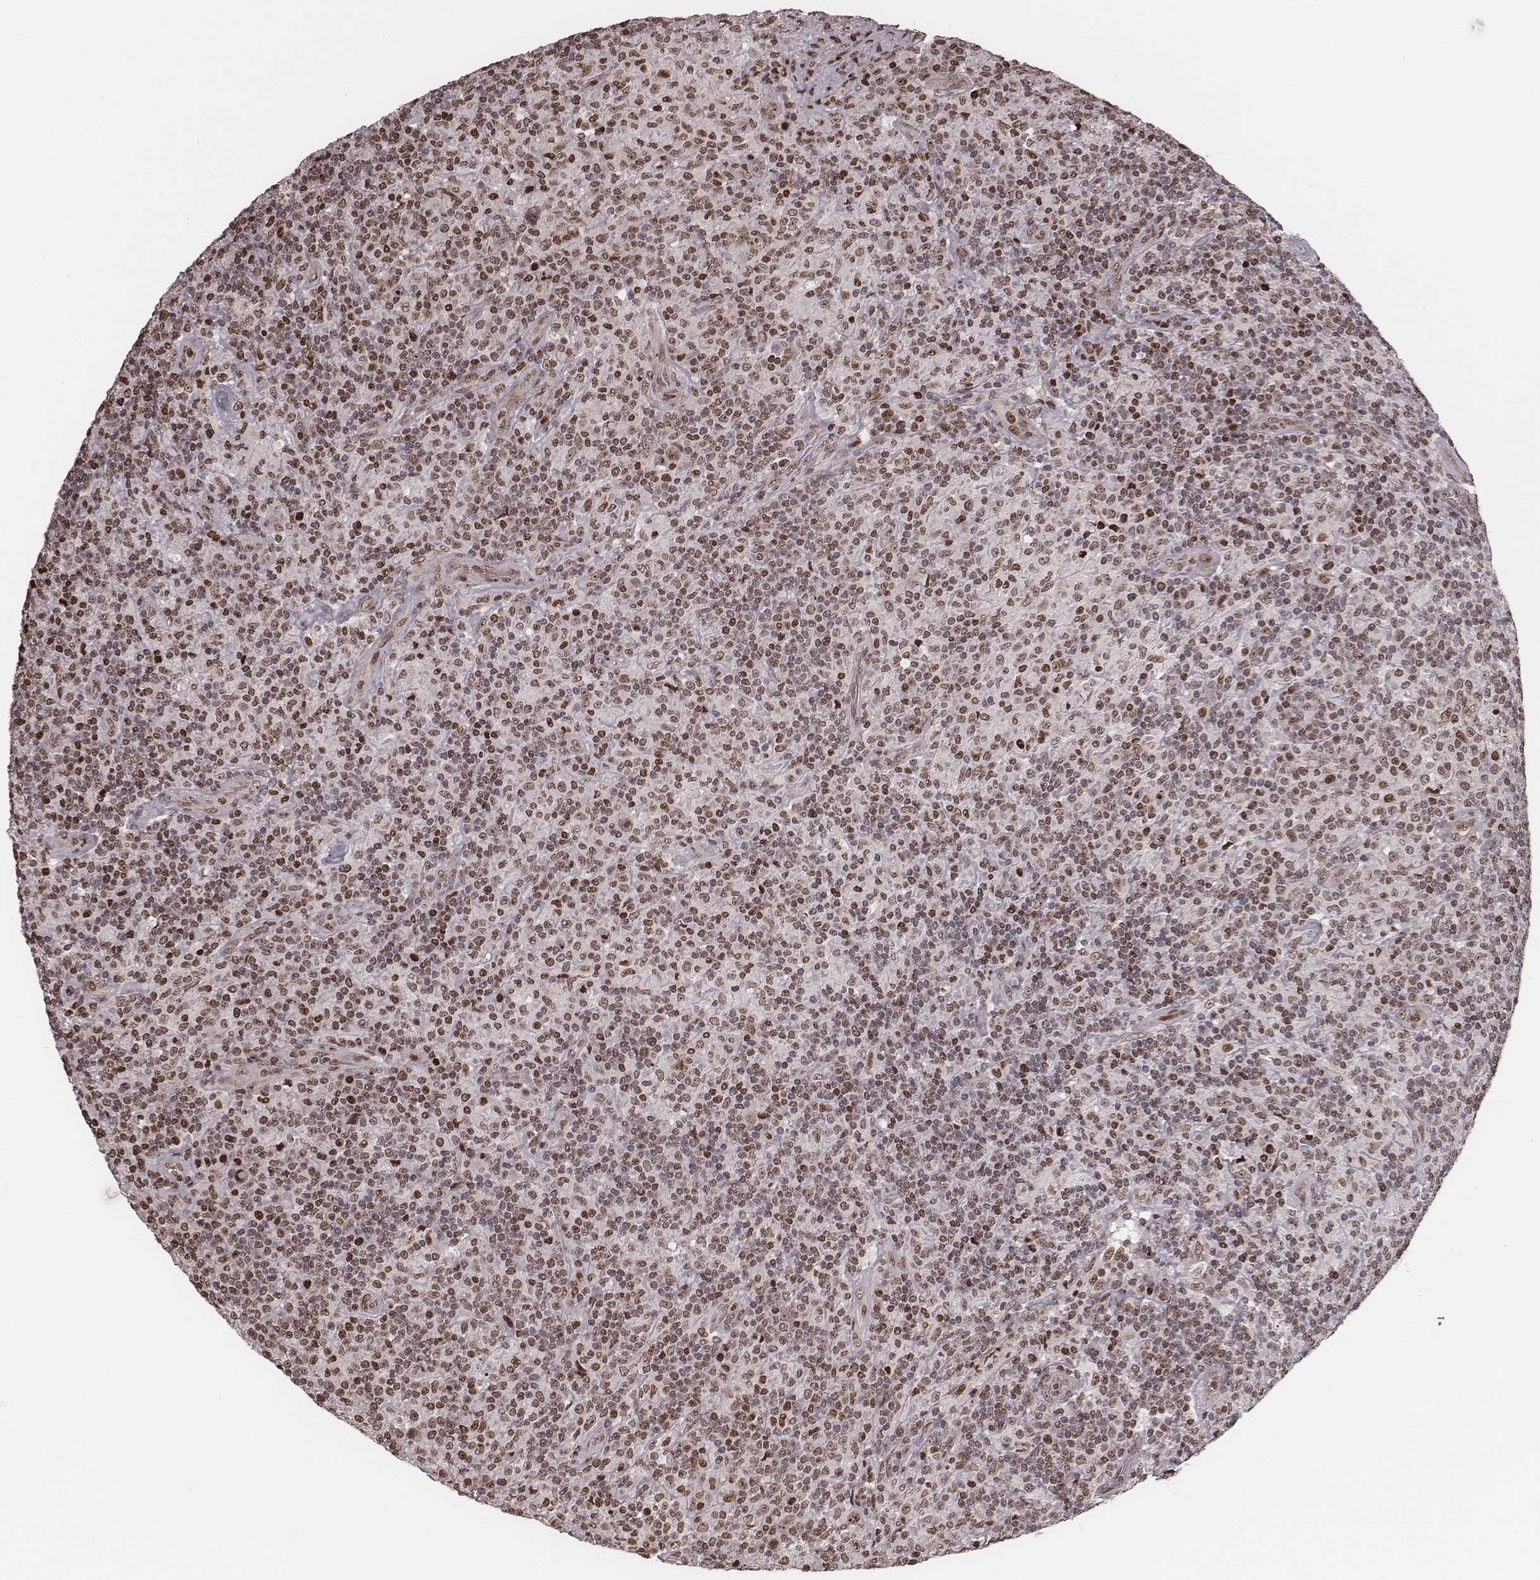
{"staining": {"intensity": "moderate", "quantity": "25%-75%", "location": "nuclear"}, "tissue": "lymphoma", "cell_type": "Tumor cells", "image_type": "cancer", "snomed": [{"axis": "morphology", "description": "Hodgkin's disease, NOS"}, {"axis": "topography", "description": "Lymph node"}], "caption": "Hodgkin's disease tissue exhibits moderate nuclear expression in approximately 25%-75% of tumor cells", "gene": "VRK3", "patient": {"sex": "male", "age": 70}}